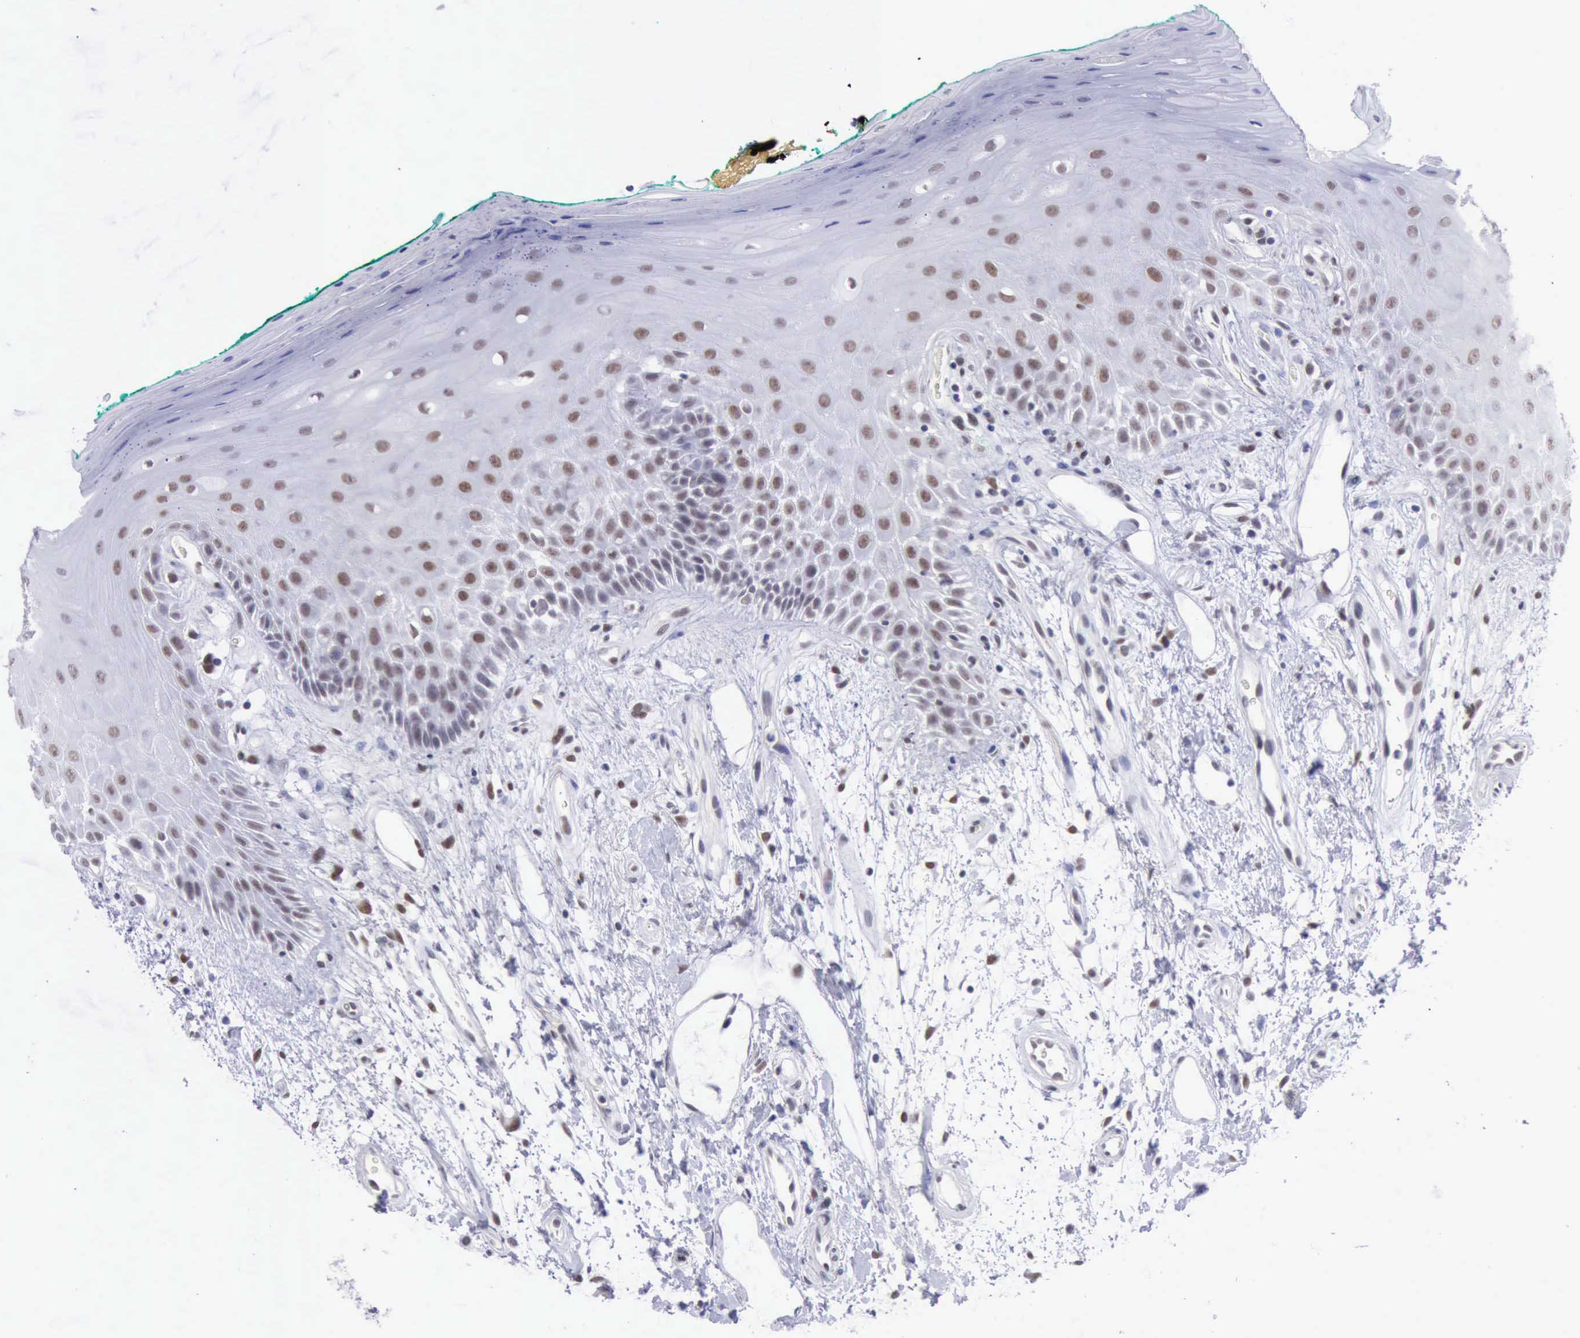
{"staining": {"intensity": "weak", "quantity": "25%-75%", "location": "nuclear"}, "tissue": "oral mucosa", "cell_type": "Squamous epithelial cells", "image_type": "normal", "snomed": [{"axis": "morphology", "description": "Normal tissue, NOS"}, {"axis": "morphology", "description": "Squamous cell carcinoma, NOS"}, {"axis": "topography", "description": "Skeletal muscle"}, {"axis": "topography", "description": "Oral tissue"}, {"axis": "topography", "description": "Head-Neck"}], "caption": "Protein staining reveals weak nuclear positivity in about 25%-75% of squamous epithelial cells in benign oral mucosa. (DAB IHC with brightfield microscopy, high magnification).", "gene": "ERCC4", "patient": {"sex": "female", "age": 84}}